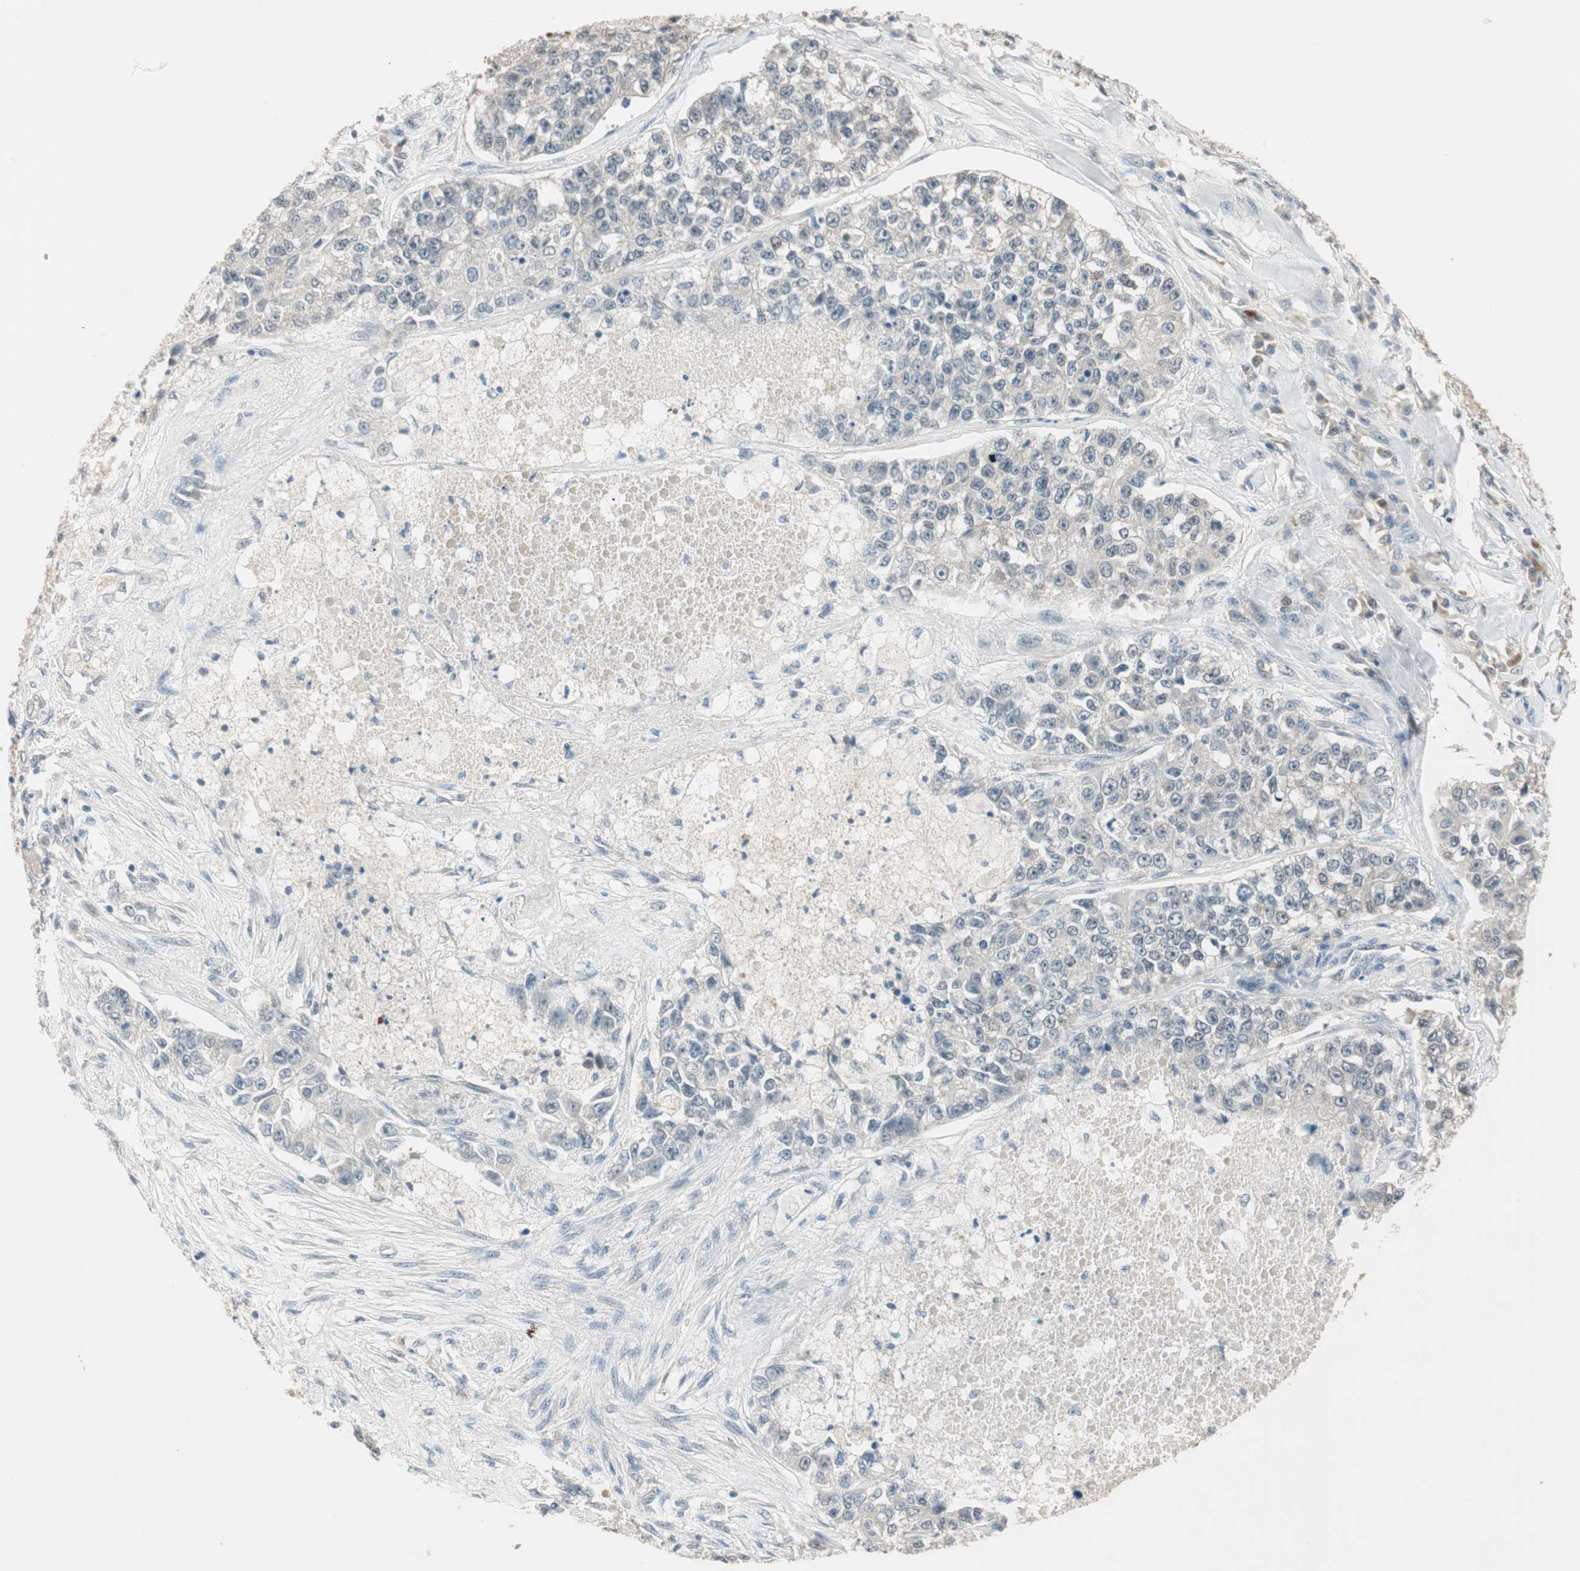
{"staining": {"intensity": "negative", "quantity": "none", "location": "none"}, "tissue": "lung cancer", "cell_type": "Tumor cells", "image_type": "cancer", "snomed": [{"axis": "morphology", "description": "Adenocarcinoma, NOS"}, {"axis": "topography", "description": "Lung"}], "caption": "Immunohistochemistry (IHC) of human lung cancer reveals no expression in tumor cells. (DAB immunohistochemistry (IHC), high magnification).", "gene": "USP5", "patient": {"sex": "male", "age": 49}}